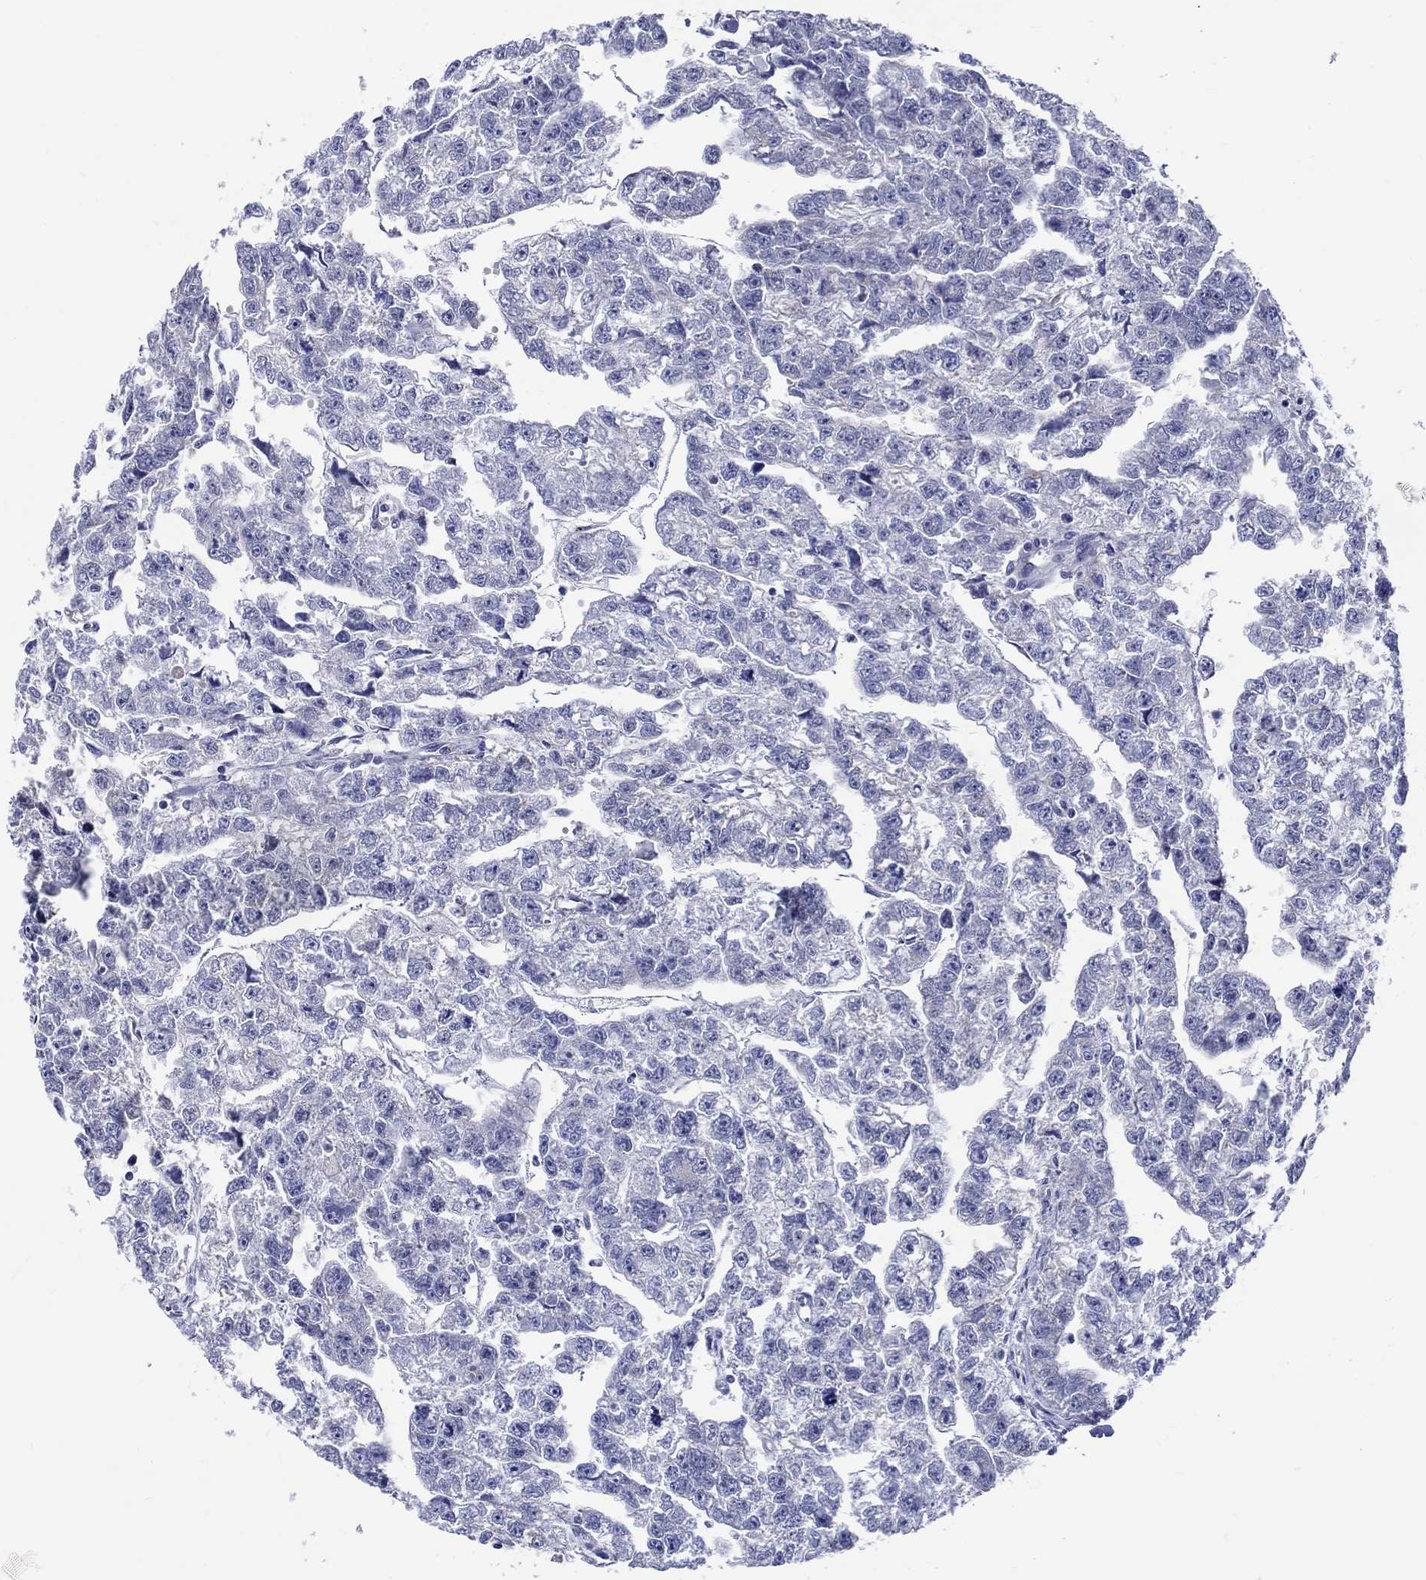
{"staining": {"intensity": "negative", "quantity": "none", "location": "none"}, "tissue": "testis cancer", "cell_type": "Tumor cells", "image_type": "cancer", "snomed": [{"axis": "morphology", "description": "Carcinoma, Embryonal, NOS"}, {"axis": "morphology", "description": "Teratoma, malignant, NOS"}, {"axis": "topography", "description": "Testis"}], "caption": "Tumor cells are negative for protein expression in human embryonal carcinoma (testis).", "gene": "ST6GALNAC1", "patient": {"sex": "male", "age": 44}}